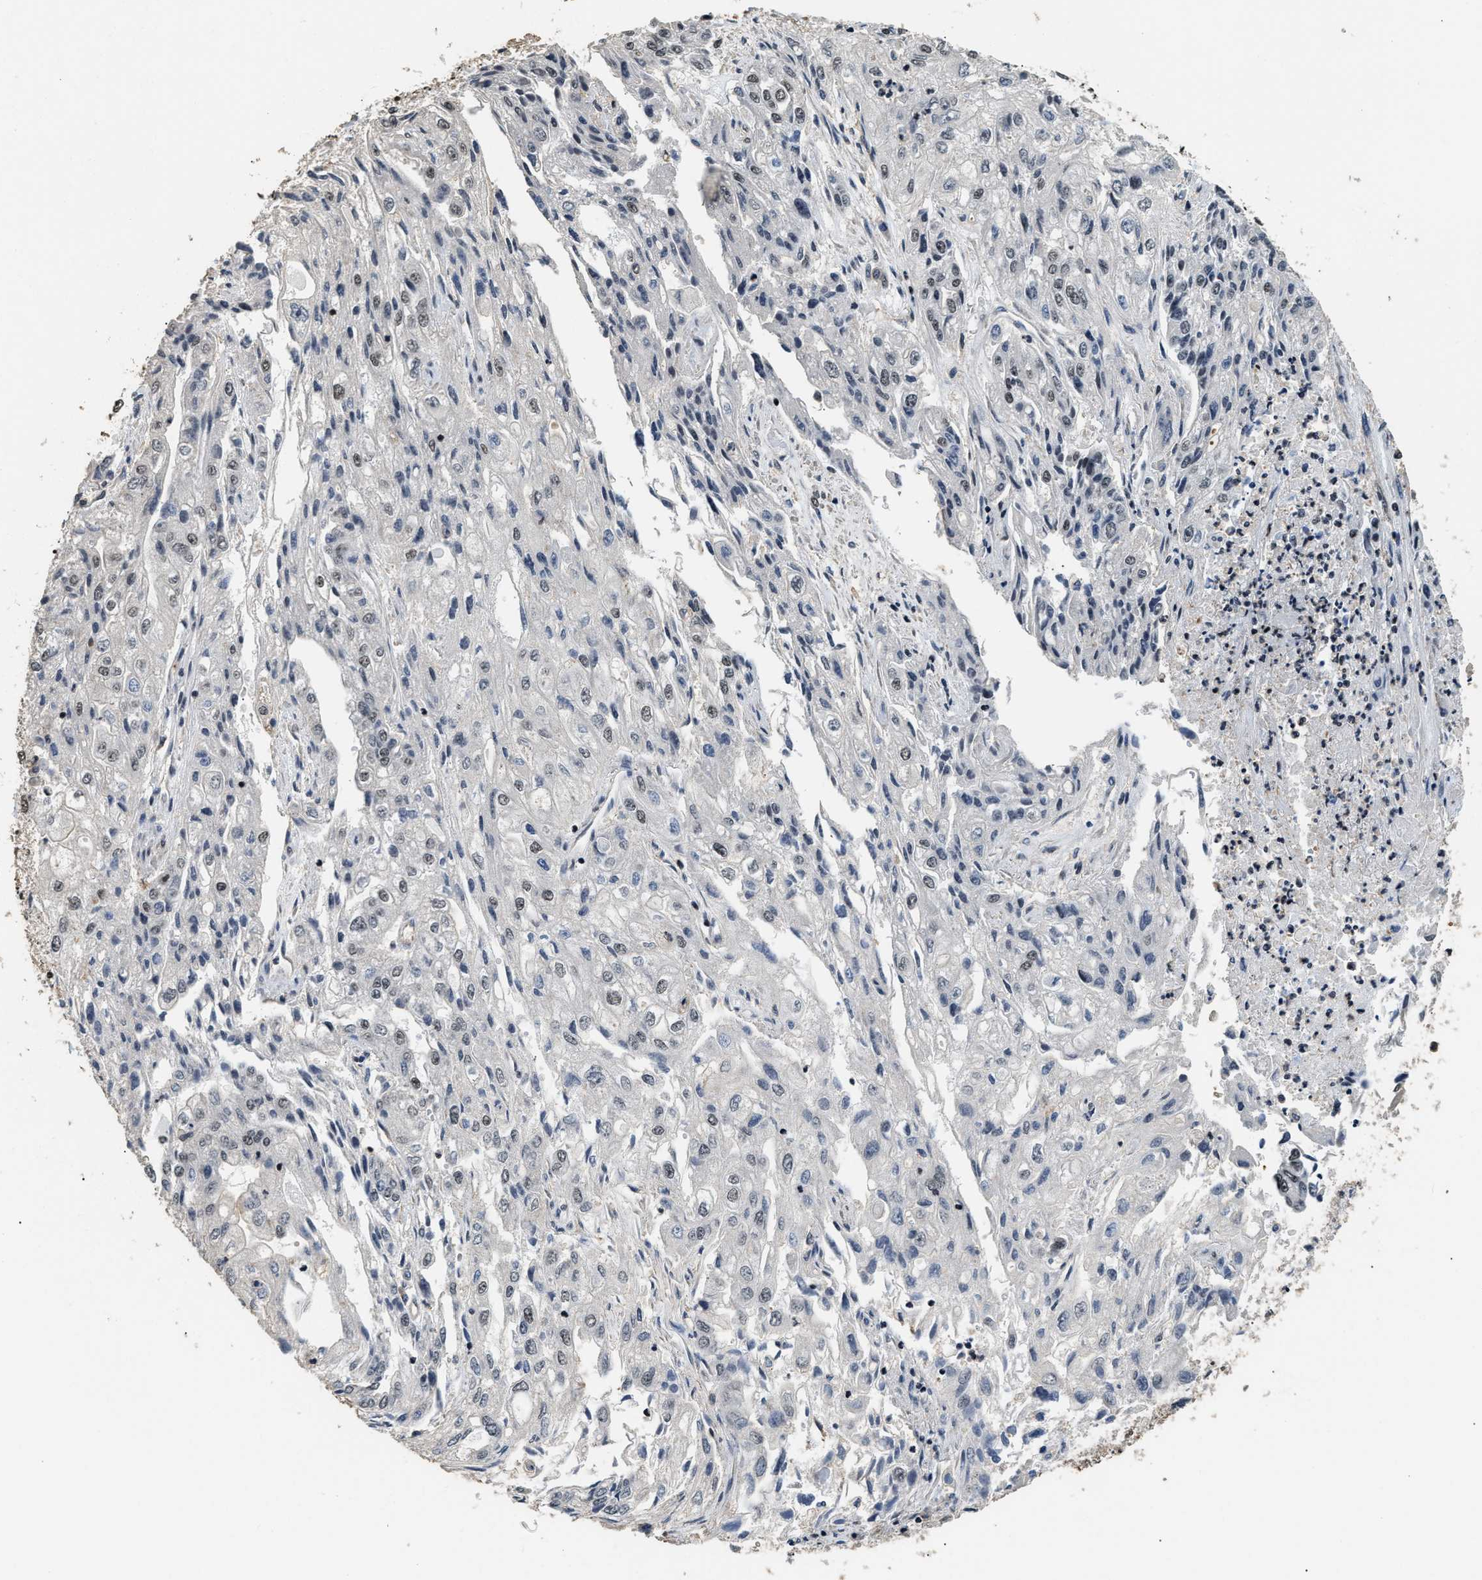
{"staining": {"intensity": "weak", "quantity": "25%-75%", "location": "nuclear"}, "tissue": "endometrial cancer", "cell_type": "Tumor cells", "image_type": "cancer", "snomed": [{"axis": "morphology", "description": "Adenocarcinoma, NOS"}, {"axis": "topography", "description": "Endometrium"}], "caption": "A brown stain shows weak nuclear staining of a protein in endometrial cancer (adenocarcinoma) tumor cells.", "gene": "RAD21", "patient": {"sex": "female", "age": 49}}